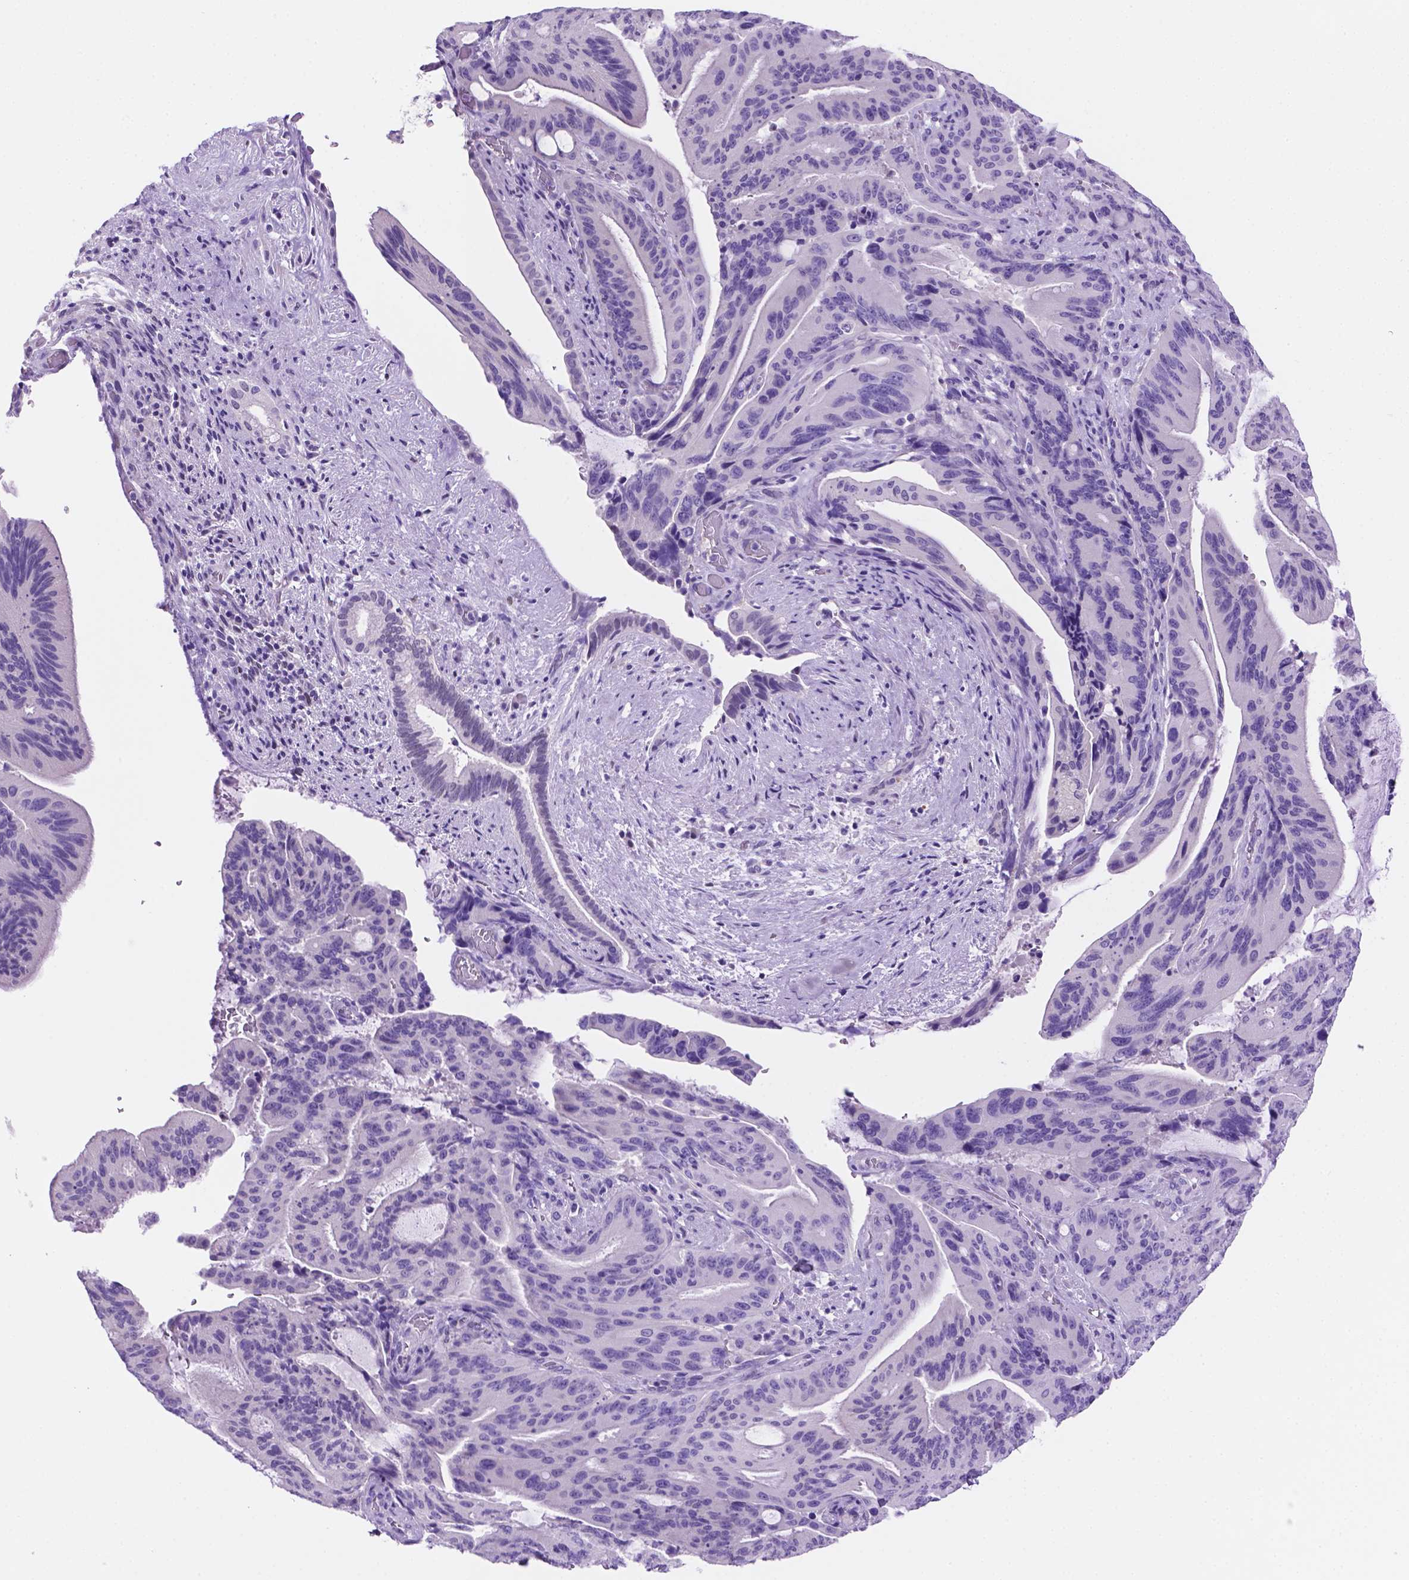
{"staining": {"intensity": "negative", "quantity": "none", "location": "none"}, "tissue": "liver cancer", "cell_type": "Tumor cells", "image_type": "cancer", "snomed": [{"axis": "morphology", "description": "Cholangiocarcinoma"}, {"axis": "topography", "description": "Liver"}], "caption": "IHC photomicrograph of liver cancer stained for a protein (brown), which reveals no staining in tumor cells.", "gene": "TMEM210", "patient": {"sex": "female", "age": 73}}